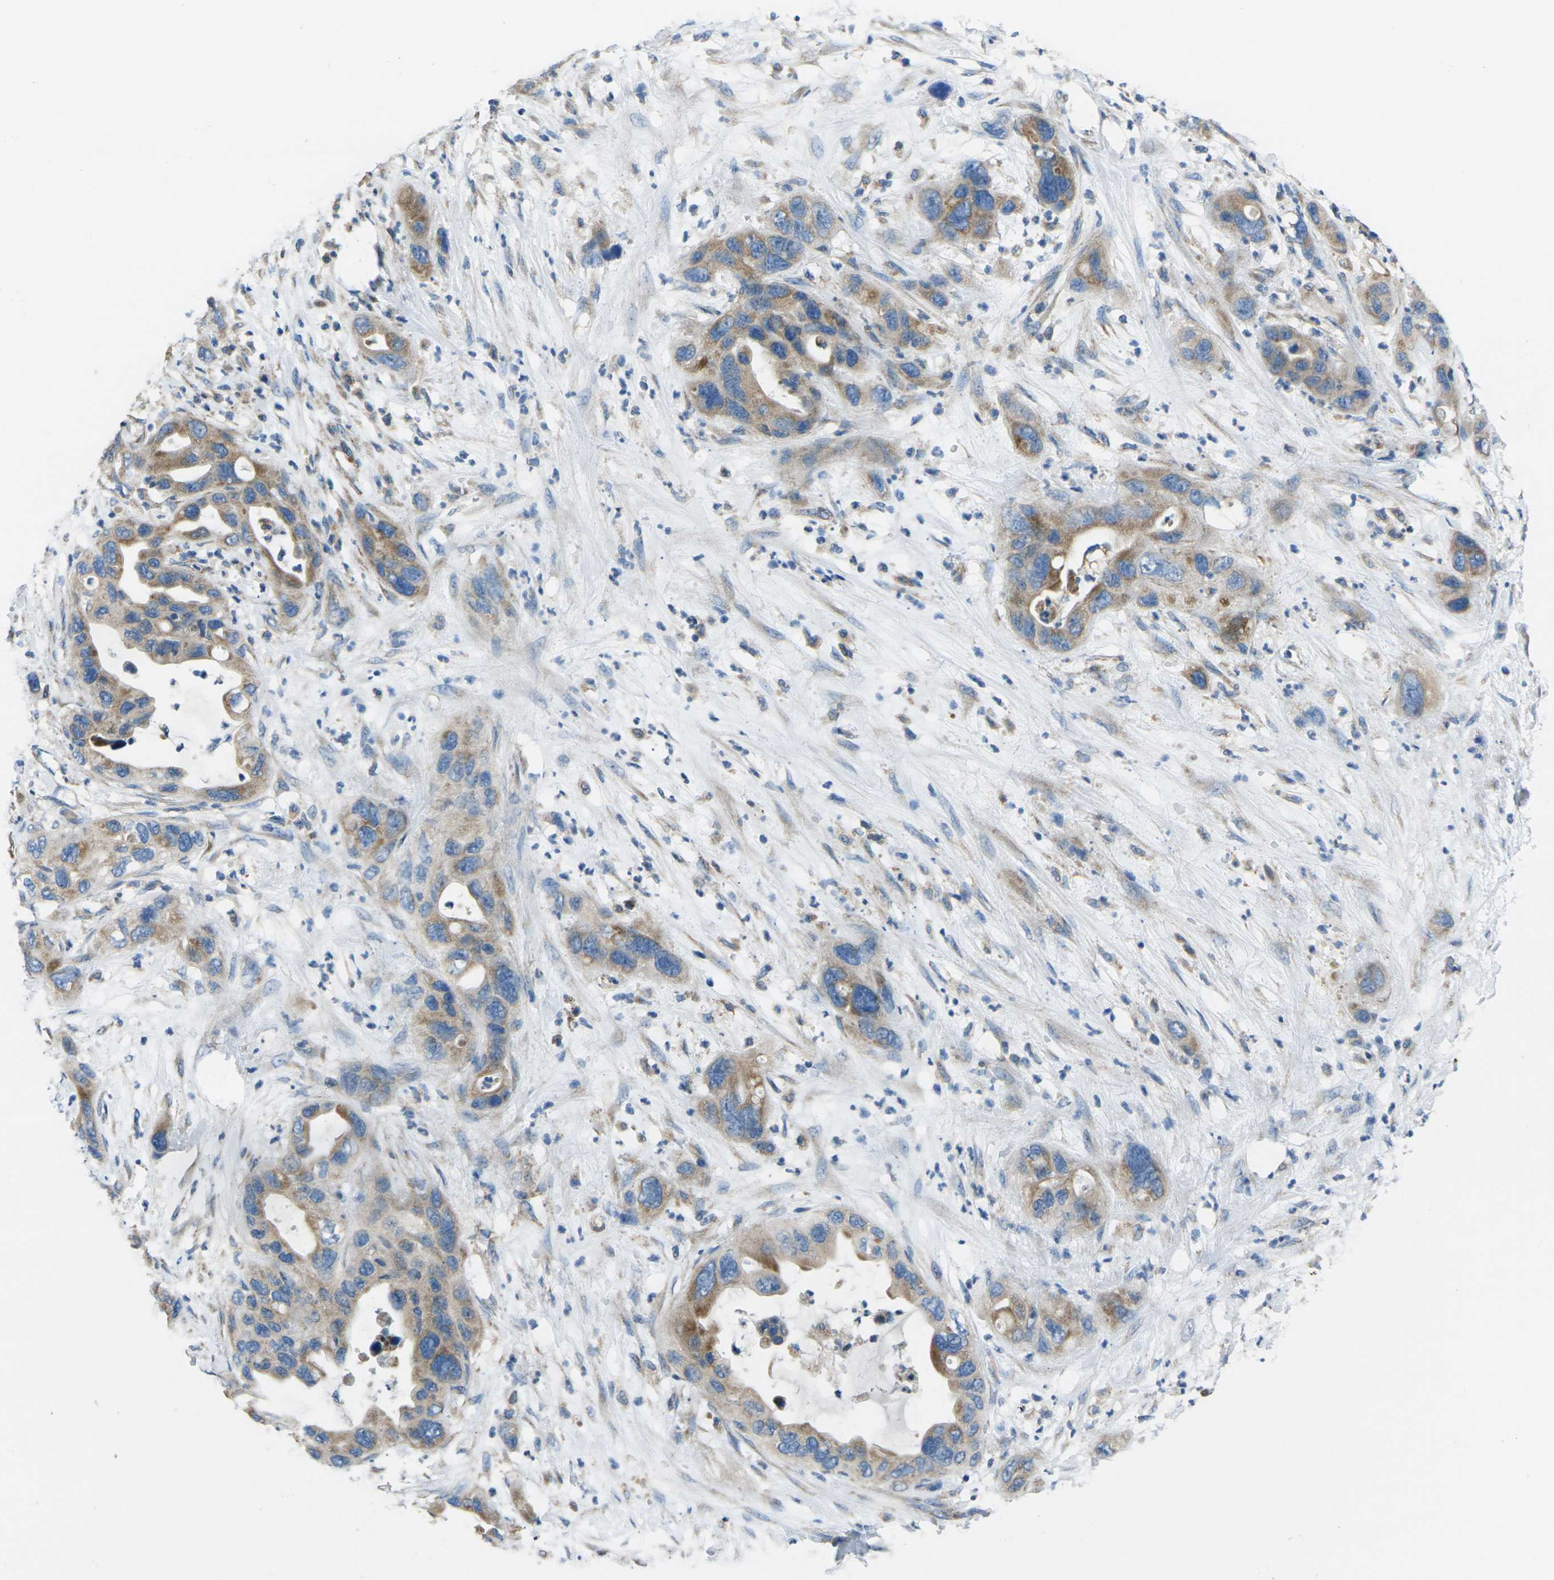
{"staining": {"intensity": "moderate", "quantity": ">75%", "location": "cytoplasmic/membranous"}, "tissue": "pancreatic cancer", "cell_type": "Tumor cells", "image_type": "cancer", "snomed": [{"axis": "morphology", "description": "Adenocarcinoma, NOS"}, {"axis": "topography", "description": "Pancreas"}], "caption": "Immunohistochemical staining of adenocarcinoma (pancreatic) reveals medium levels of moderate cytoplasmic/membranous protein positivity in approximately >75% of tumor cells.", "gene": "TMEM120B", "patient": {"sex": "female", "age": 71}}